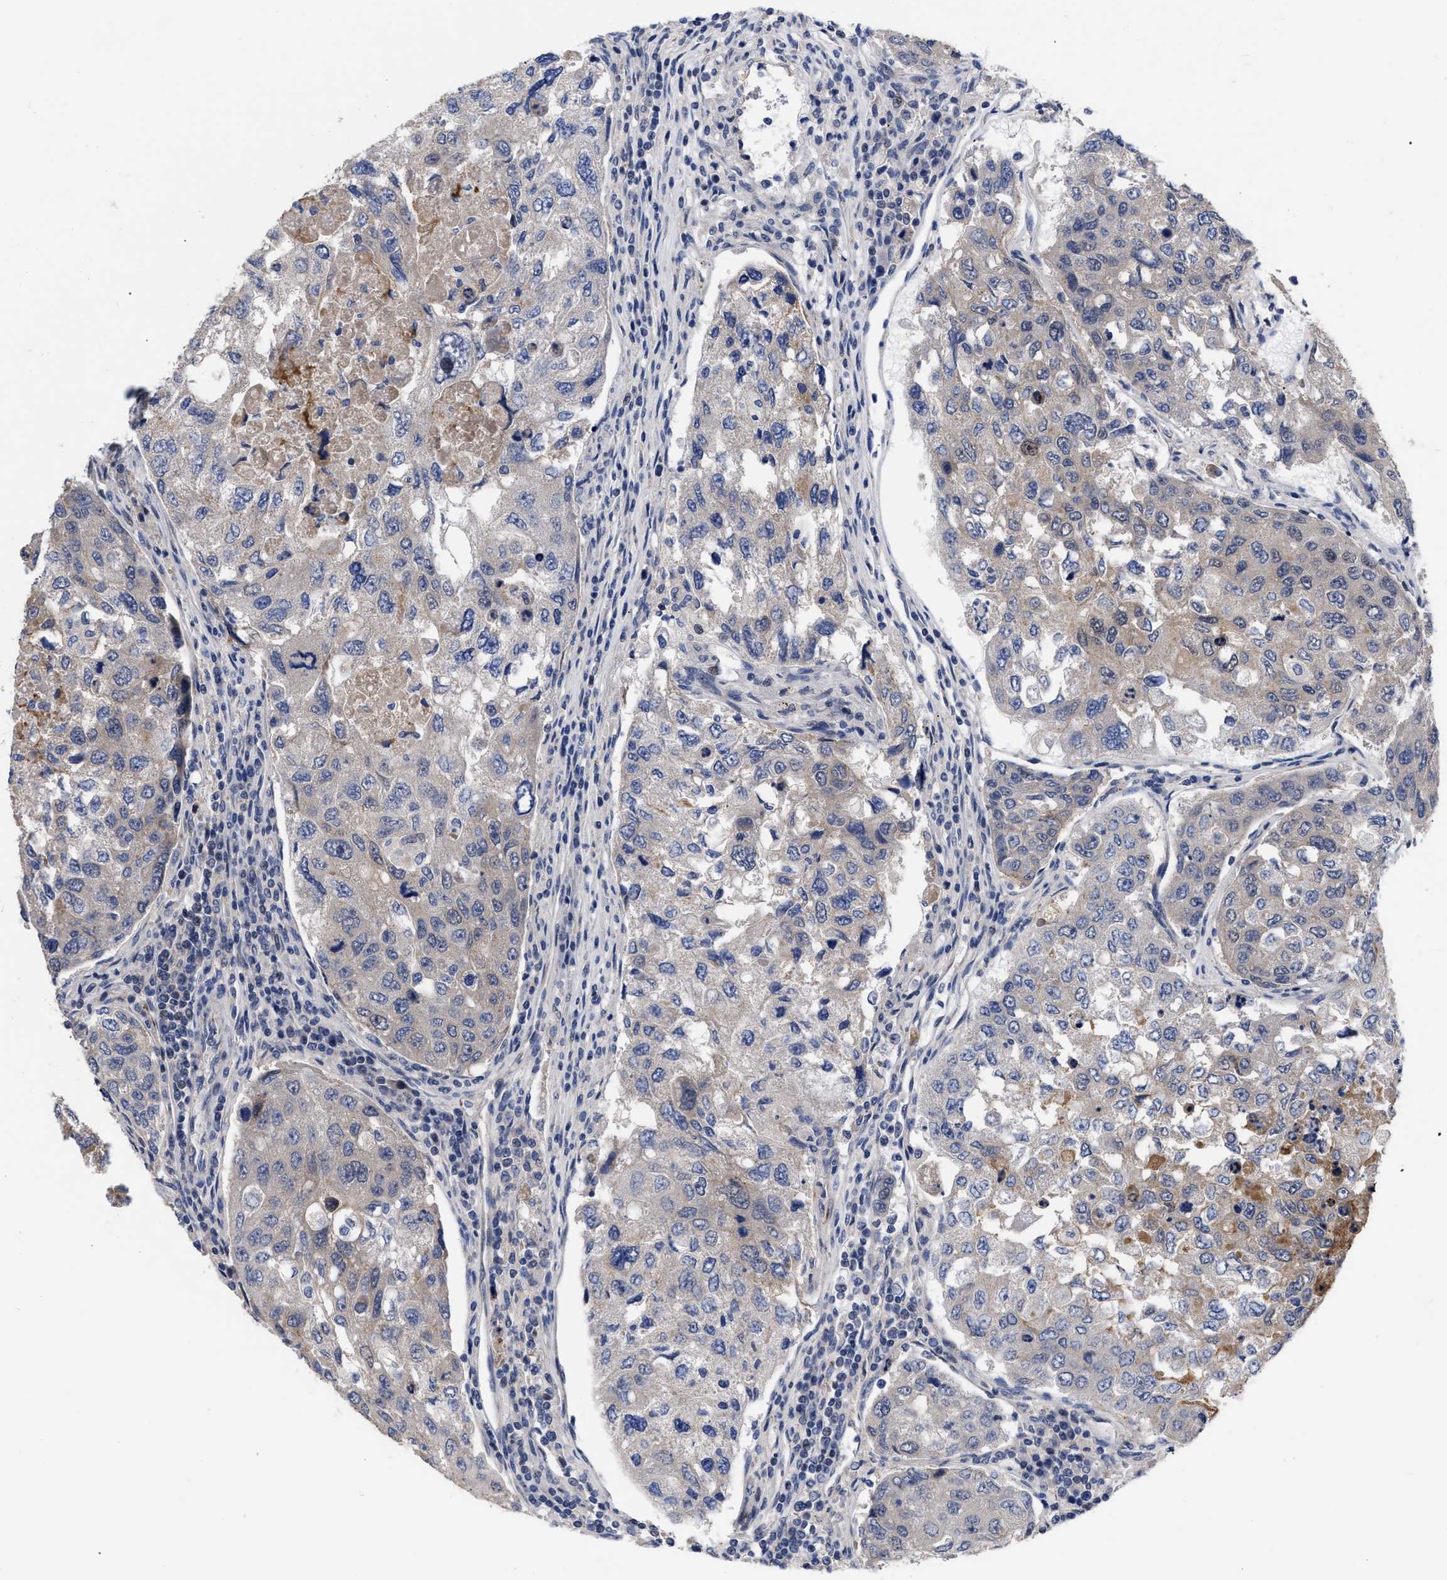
{"staining": {"intensity": "negative", "quantity": "none", "location": "none"}, "tissue": "urothelial cancer", "cell_type": "Tumor cells", "image_type": "cancer", "snomed": [{"axis": "morphology", "description": "Urothelial carcinoma, High grade"}, {"axis": "topography", "description": "Lymph node"}, {"axis": "topography", "description": "Urinary bladder"}], "caption": "Urothelial carcinoma (high-grade) was stained to show a protein in brown. There is no significant staining in tumor cells.", "gene": "CCN5", "patient": {"sex": "male", "age": 51}}